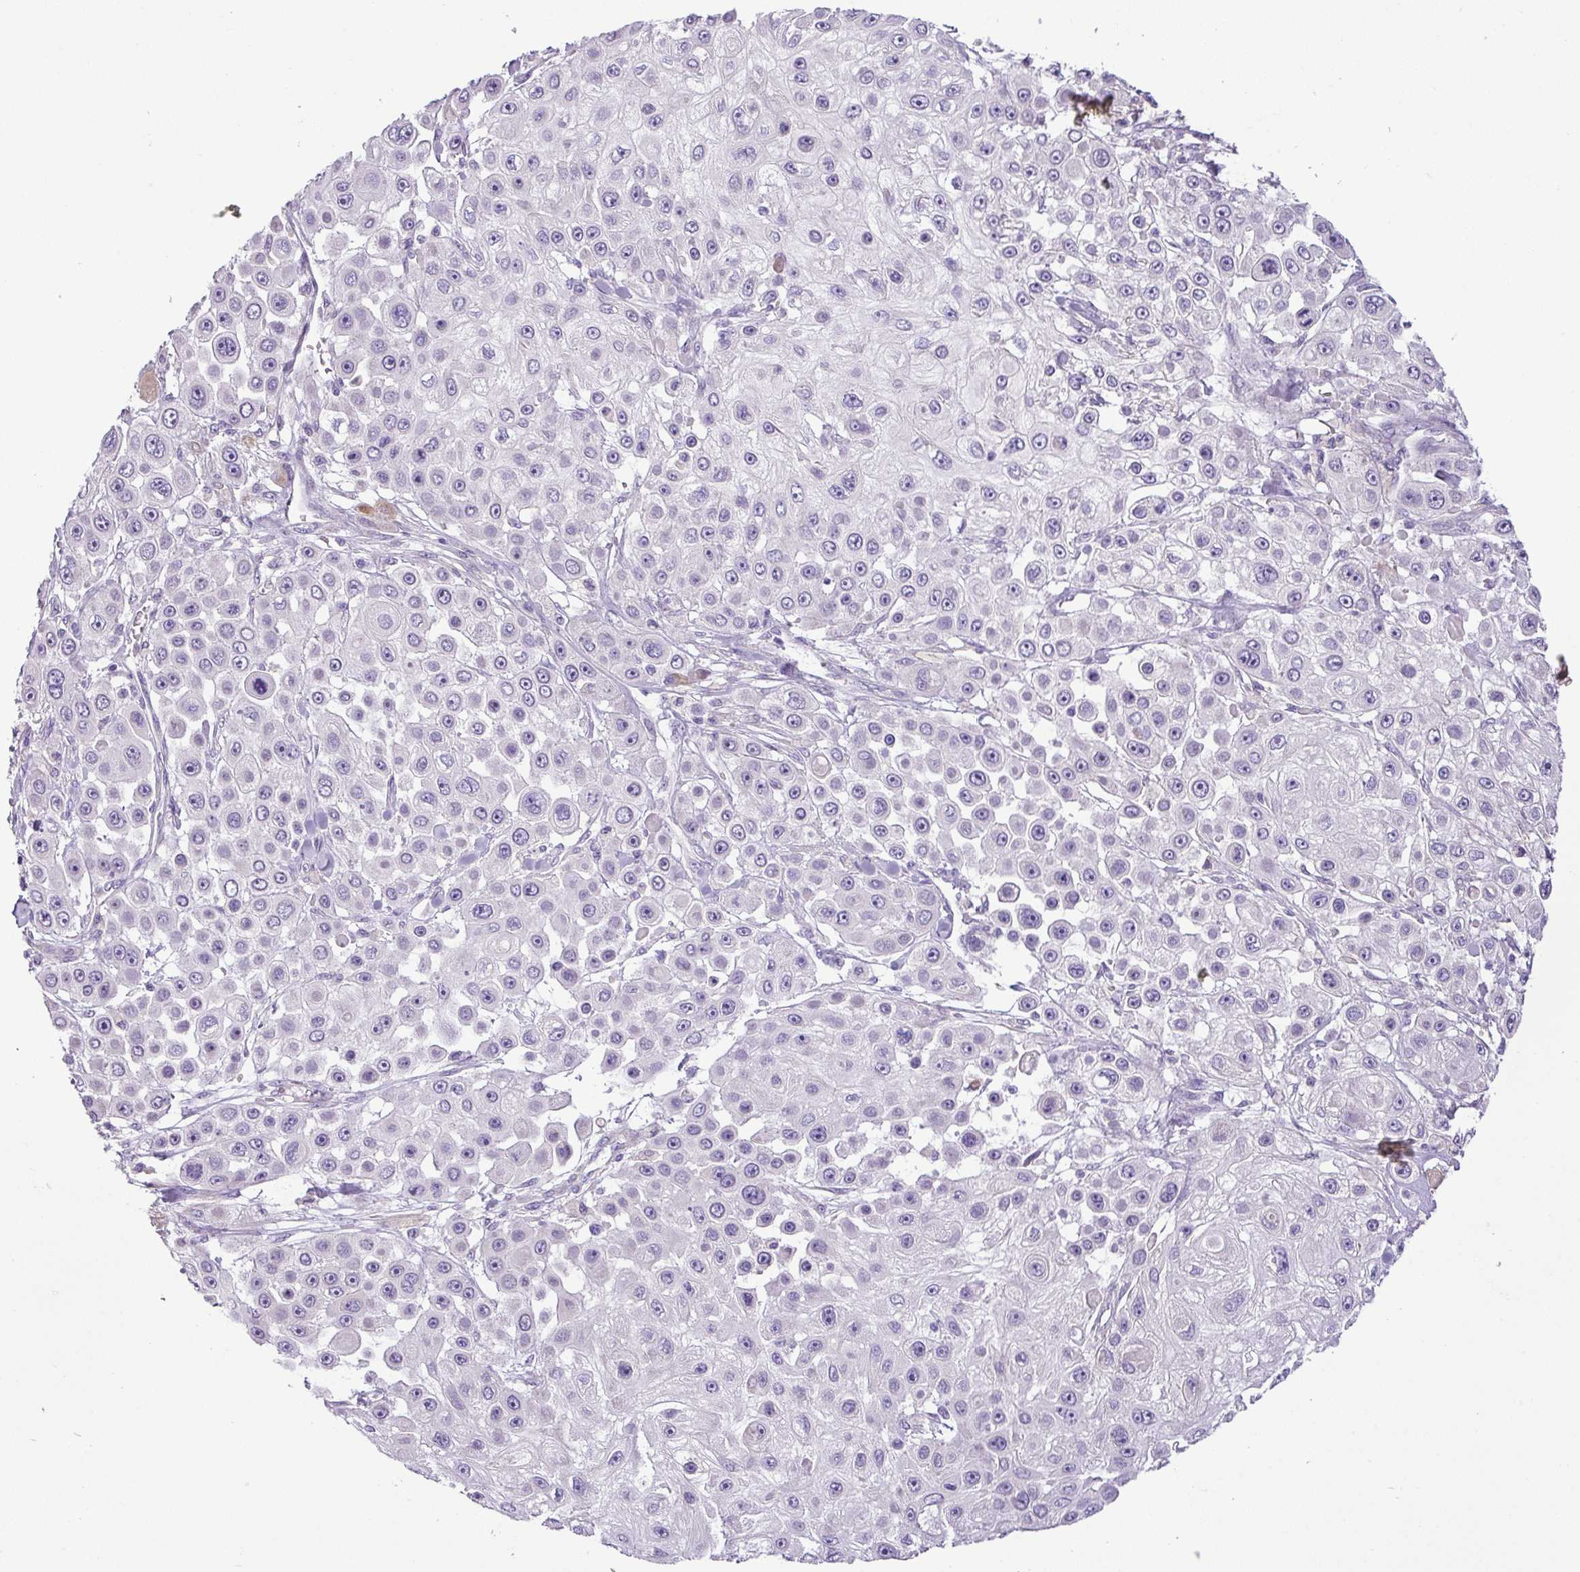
{"staining": {"intensity": "negative", "quantity": "none", "location": "none"}, "tissue": "skin cancer", "cell_type": "Tumor cells", "image_type": "cancer", "snomed": [{"axis": "morphology", "description": "Squamous cell carcinoma, NOS"}, {"axis": "topography", "description": "Skin"}], "caption": "Immunohistochemistry image of human squamous cell carcinoma (skin) stained for a protein (brown), which demonstrates no expression in tumor cells. Brightfield microscopy of immunohistochemistry (IHC) stained with DAB (3,3'-diaminobenzidine) (brown) and hematoxylin (blue), captured at high magnification.", "gene": "MOCS3", "patient": {"sex": "male", "age": 67}}